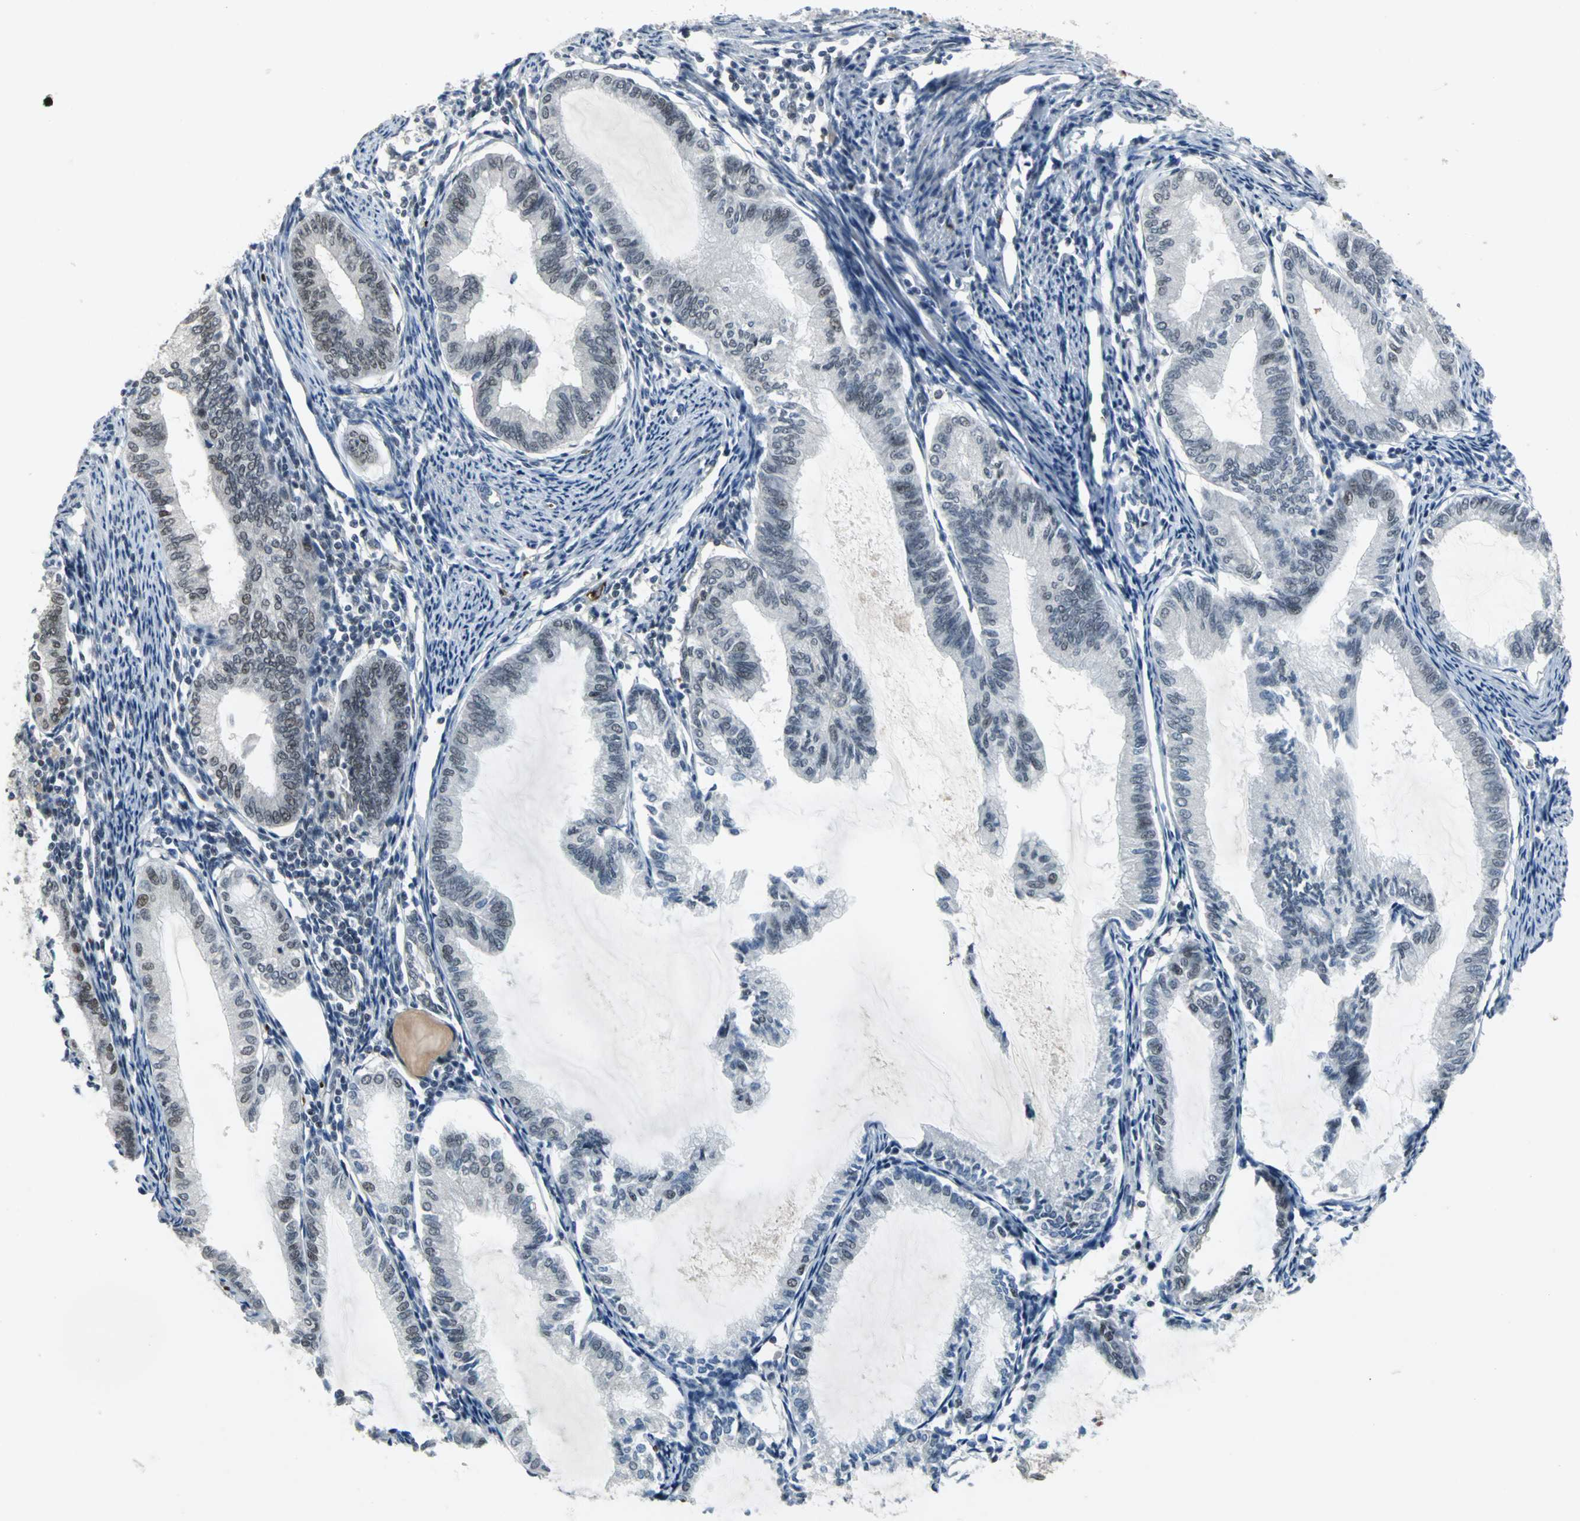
{"staining": {"intensity": "weak", "quantity": "<25%", "location": "nuclear"}, "tissue": "endometrial cancer", "cell_type": "Tumor cells", "image_type": "cancer", "snomed": [{"axis": "morphology", "description": "Adenocarcinoma, NOS"}, {"axis": "topography", "description": "Endometrium"}], "caption": "IHC of endometrial adenocarcinoma demonstrates no expression in tumor cells.", "gene": "GLI3", "patient": {"sex": "female", "age": 86}}